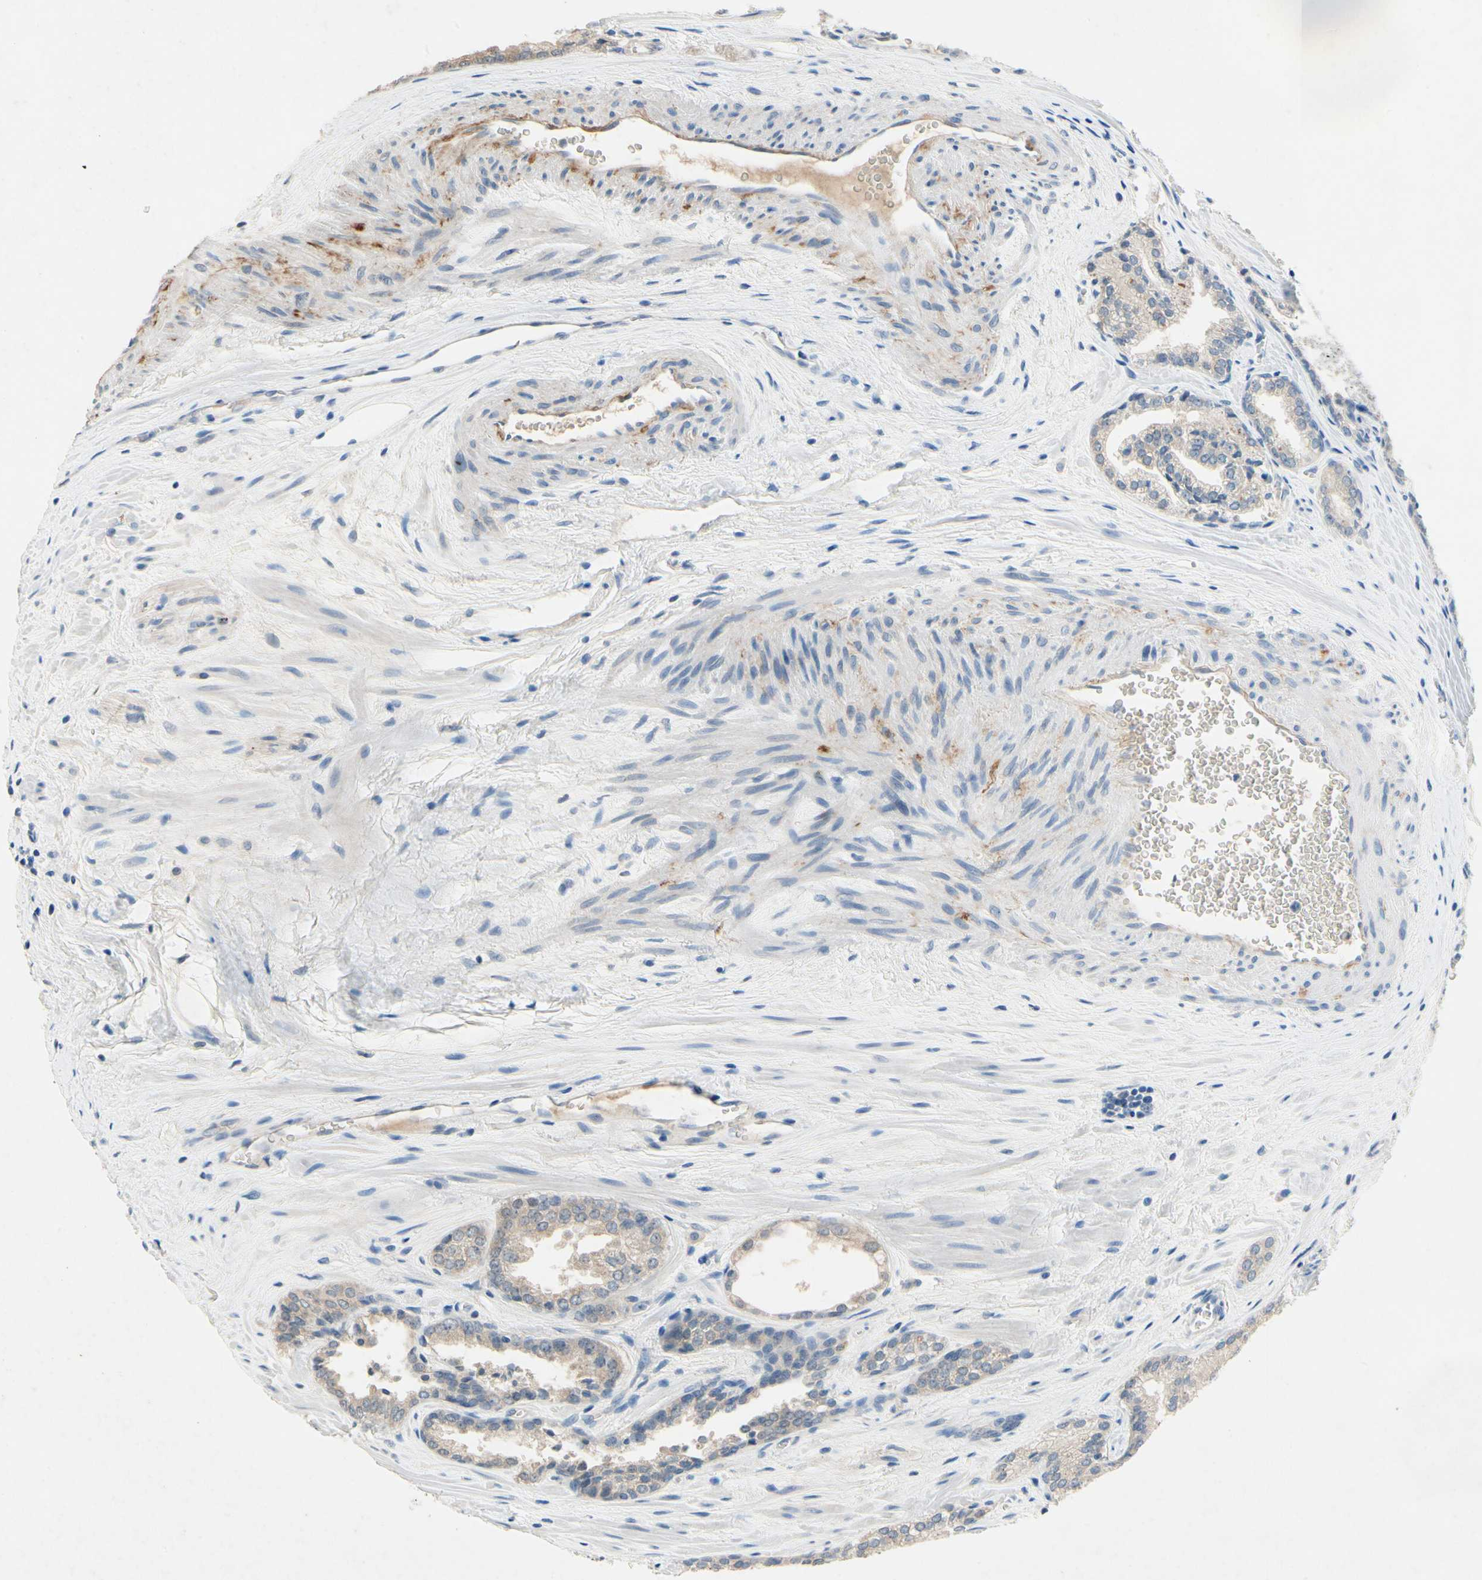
{"staining": {"intensity": "weak", "quantity": "25%-75%", "location": "cytoplasmic/membranous"}, "tissue": "prostate cancer", "cell_type": "Tumor cells", "image_type": "cancer", "snomed": [{"axis": "morphology", "description": "Adenocarcinoma, Low grade"}, {"axis": "topography", "description": "Prostate"}], "caption": "Immunohistochemistry (IHC) of prostate cancer displays low levels of weak cytoplasmic/membranous expression in about 25%-75% of tumor cells.", "gene": "DPY19L3", "patient": {"sex": "male", "age": 60}}